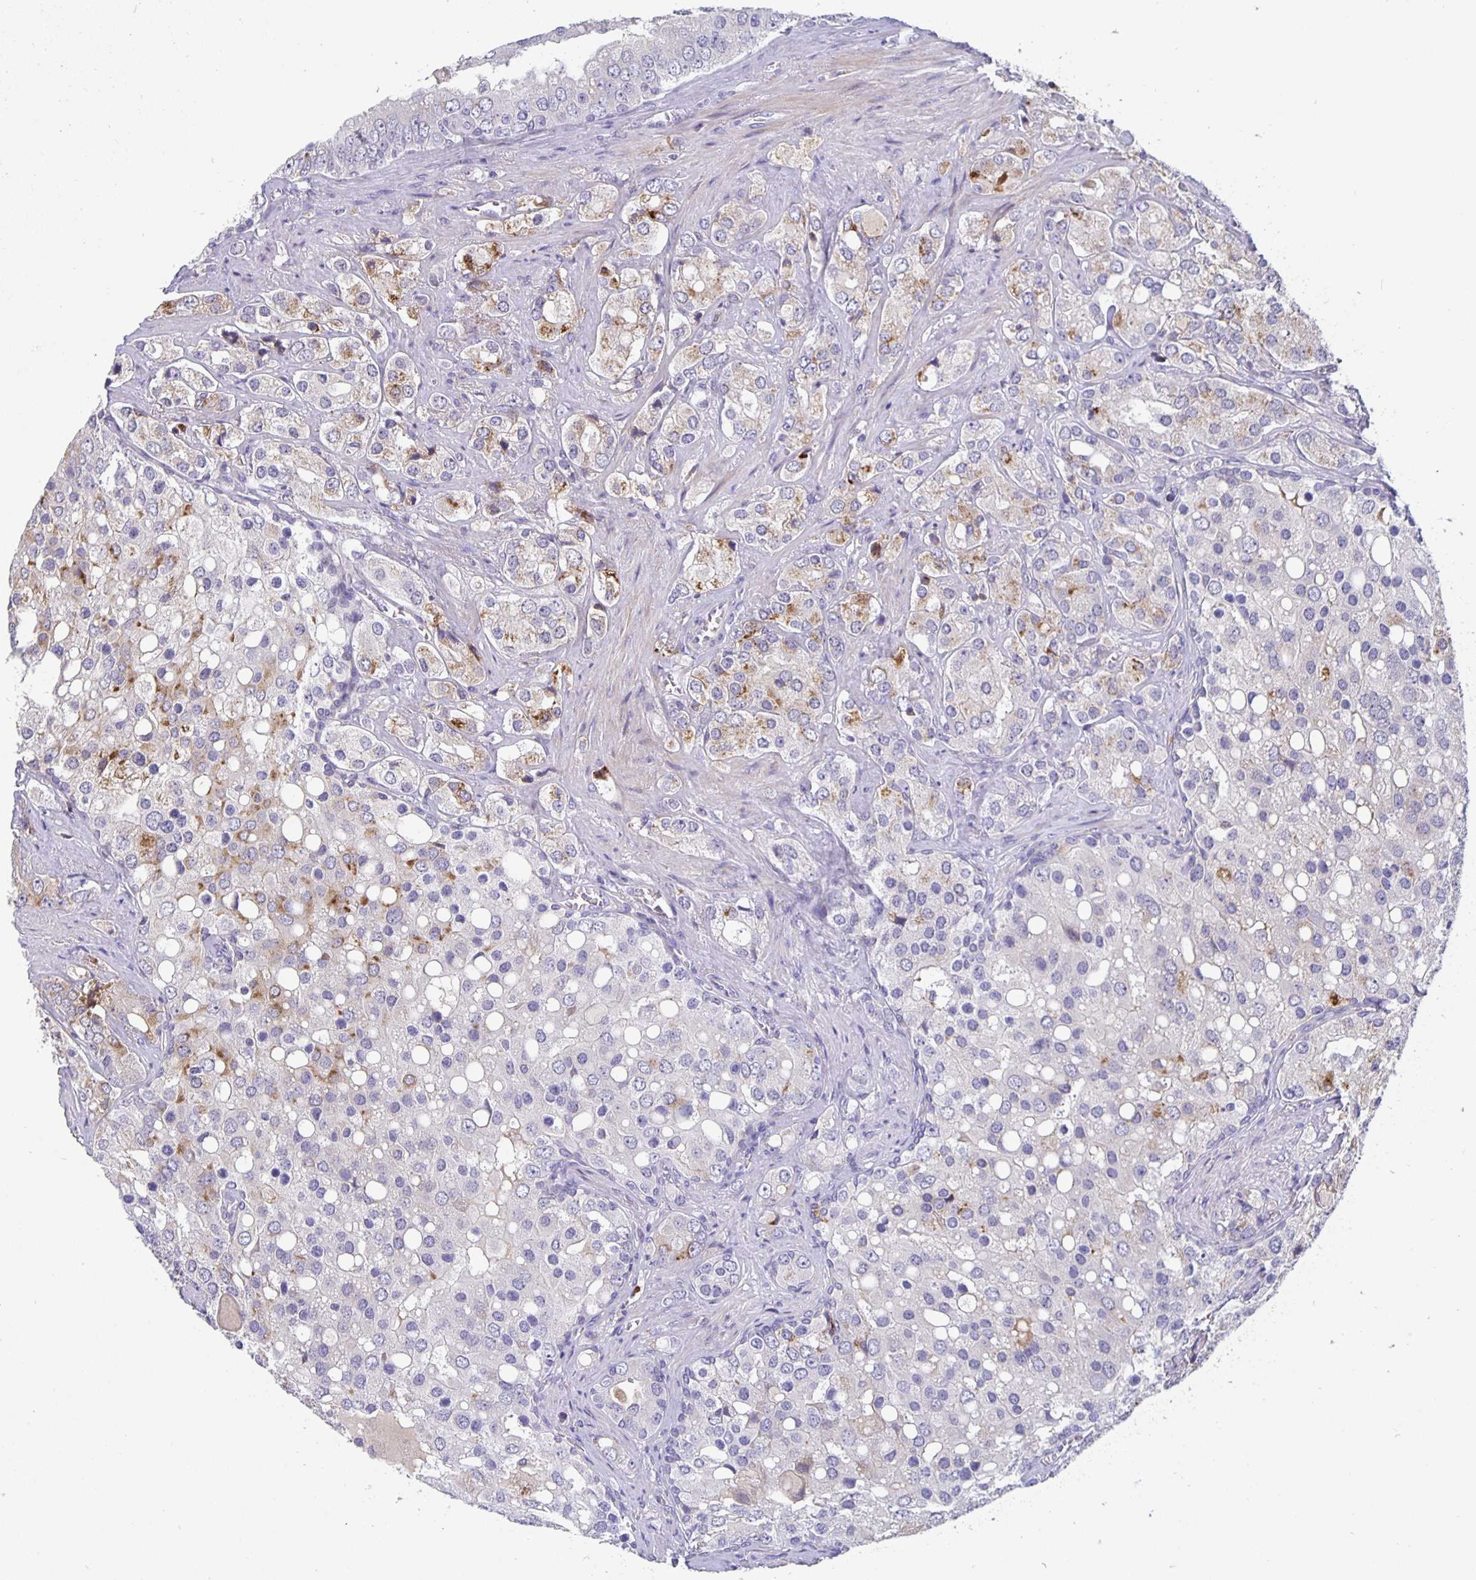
{"staining": {"intensity": "strong", "quantity": "<25%", "location": "cytoplasmic/membranous"}, "tissue": "prostate cancer", "cell_type": "Tumor cells", "image_type": "cancer", "snomed": [{"axis": "morphology", "description": "Adenocarcinoma, High grade"}, {"axis": "topography", "description": "Prostate"}], "caption": "Tumor cells display medium levels of strong cytoplasmic/membranous staining in about <25% of cells in human prostate cancer.", "gene": "GDF15", "patient": {"sex": "male", "age": 67}}